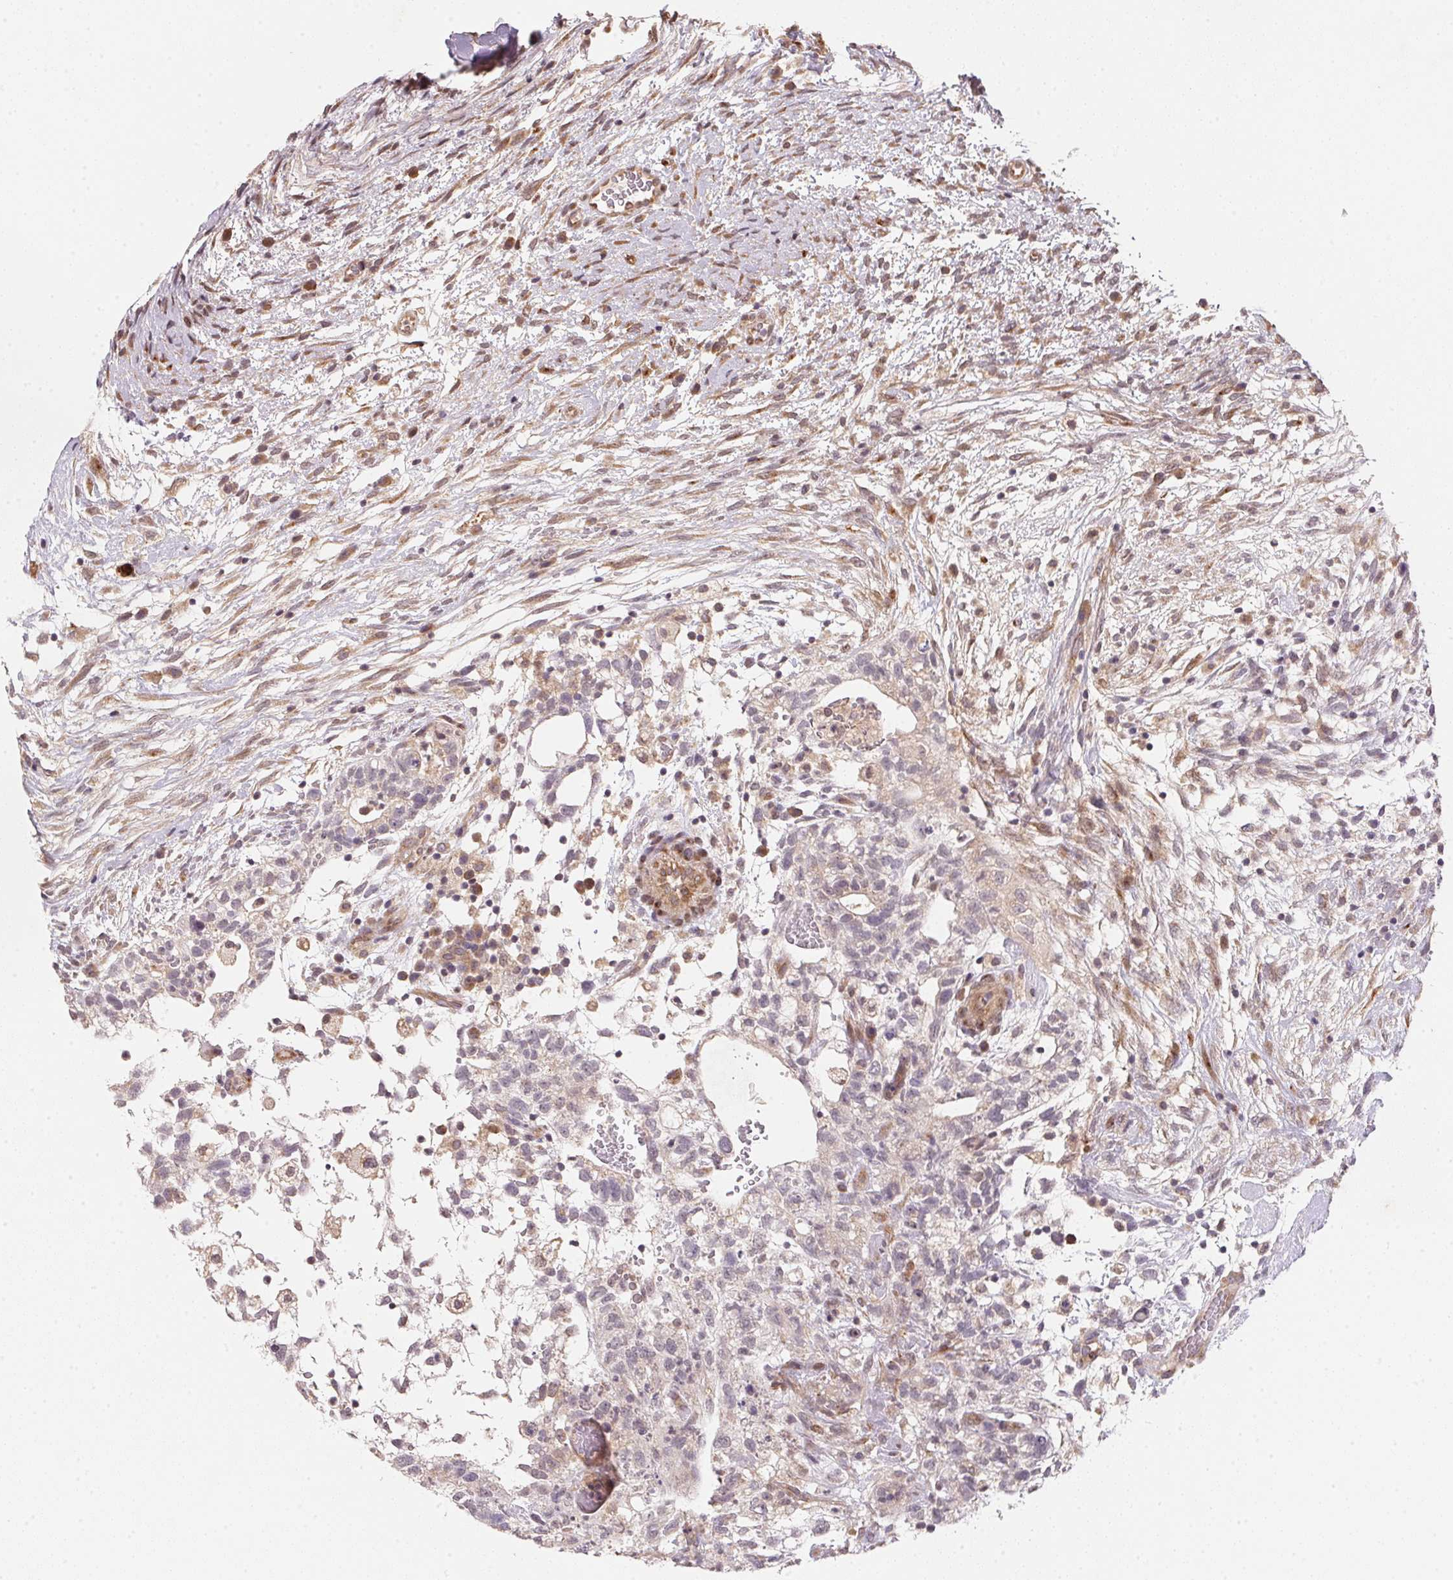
{"staining": {"intensity": "negative", "quantity": "none", "location": "none"}, "tissue": "testis cancer", "cell_type": "Tumor cells", "image_type": "cancer", "snomed": [{"axis": "morphology", "description": "Carcinoma, Embryonal, NOS"}, {"axis": "topography", "description": "Testis"}], "caption": "The IHC micrograph has no significant positivity in tumor cells of testis embryonal carcinoma tissue.", "gene": "EI24", "patient": {"sex": "male", "age": 32}}